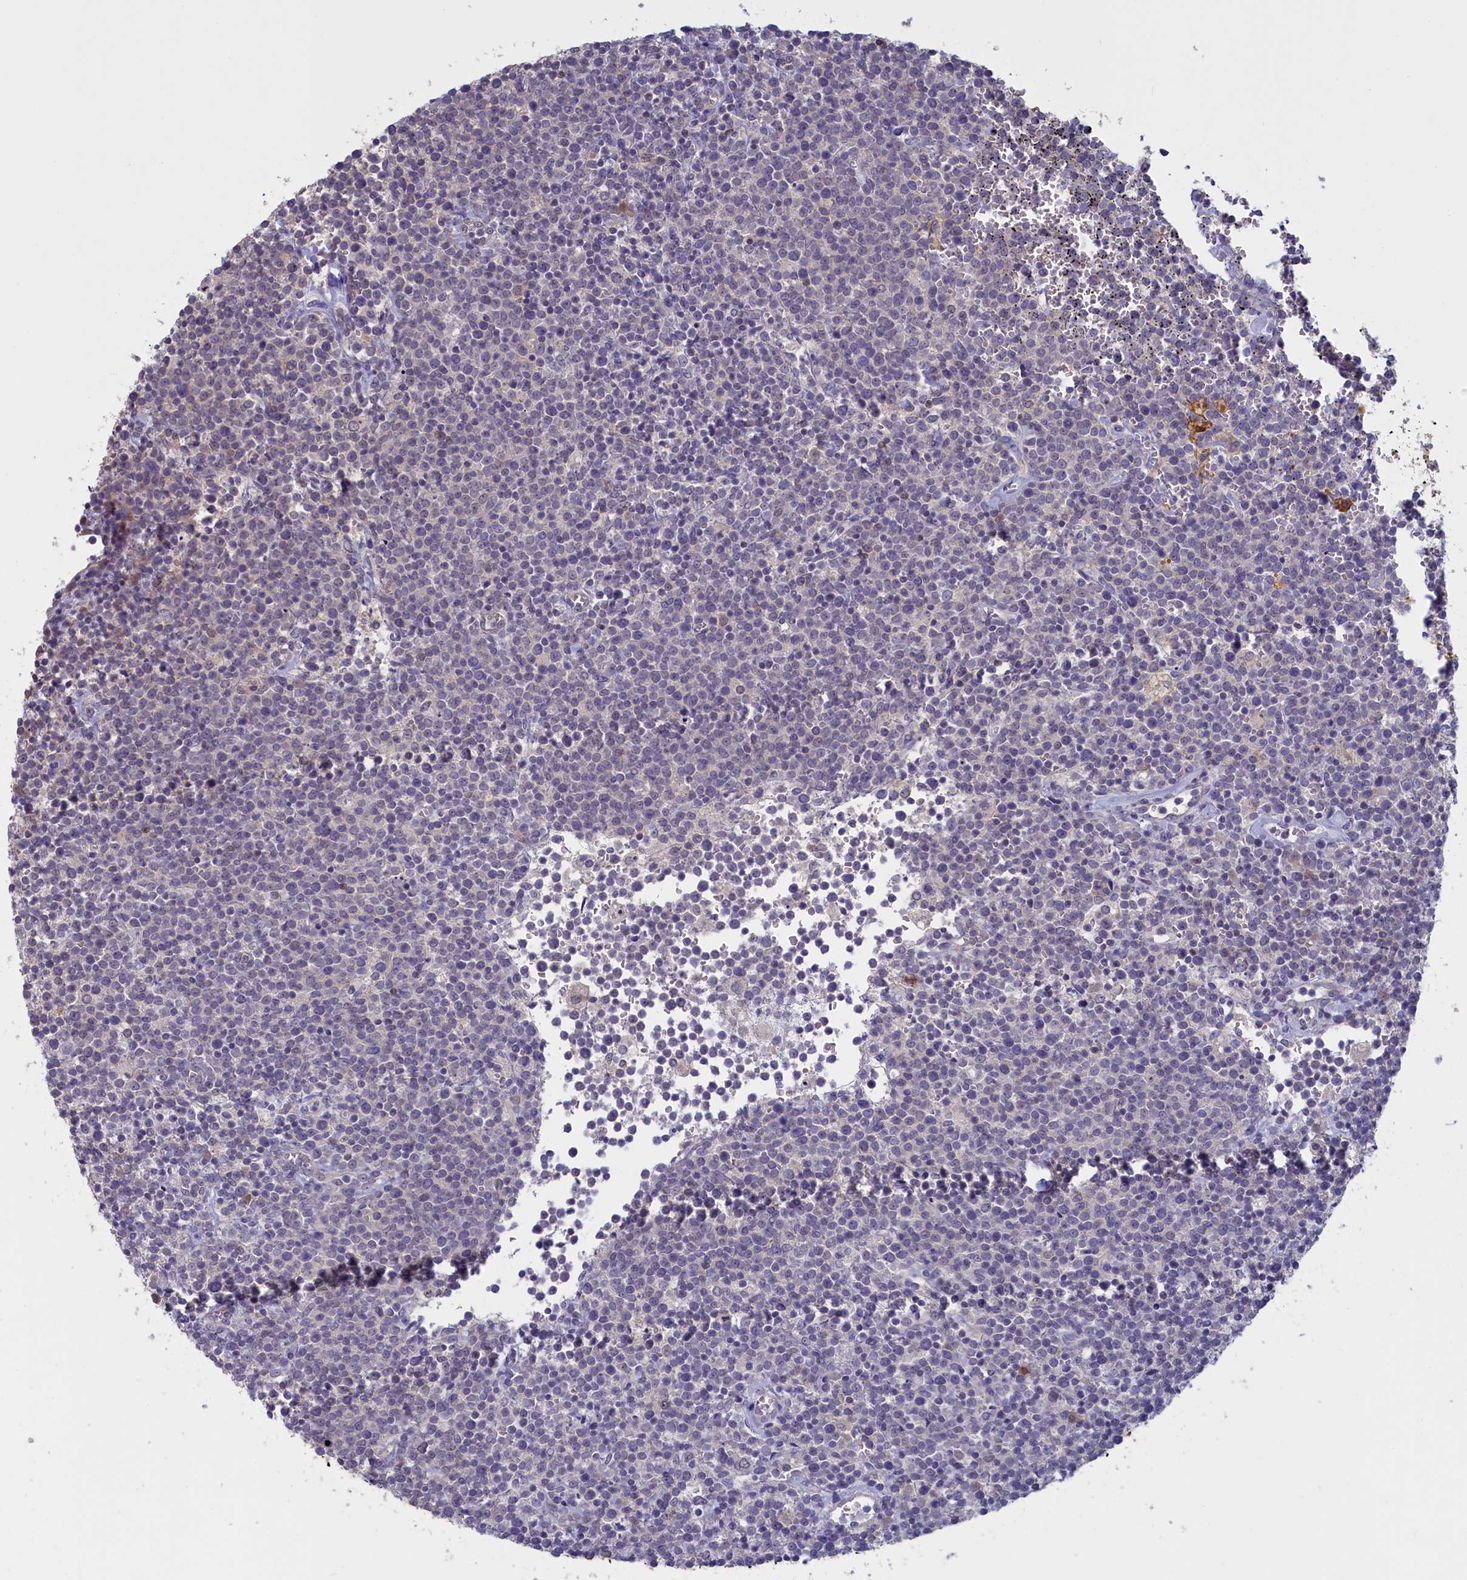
{"staining": {"intensity": "negative", "quantity": "none", "location": "none"}, "tissue": "lymphoma", "cell_type": "Tumor cells", "image_type": "cancer", "snomed": [{"axis": "morphology", "description": "Malignant lymphoma, non-Hodgkin's type, High grade"}, {"axis": "topography", "description": "Lymph node"}], "caption": "Malignant lymphoma, non-Hodgkin's type (high-grade) was stained to show a protein in brown. There is no significant positivity in tumor cells.", "gene": "UCHL3", "patient": {"sex": "male", "age": 61}}